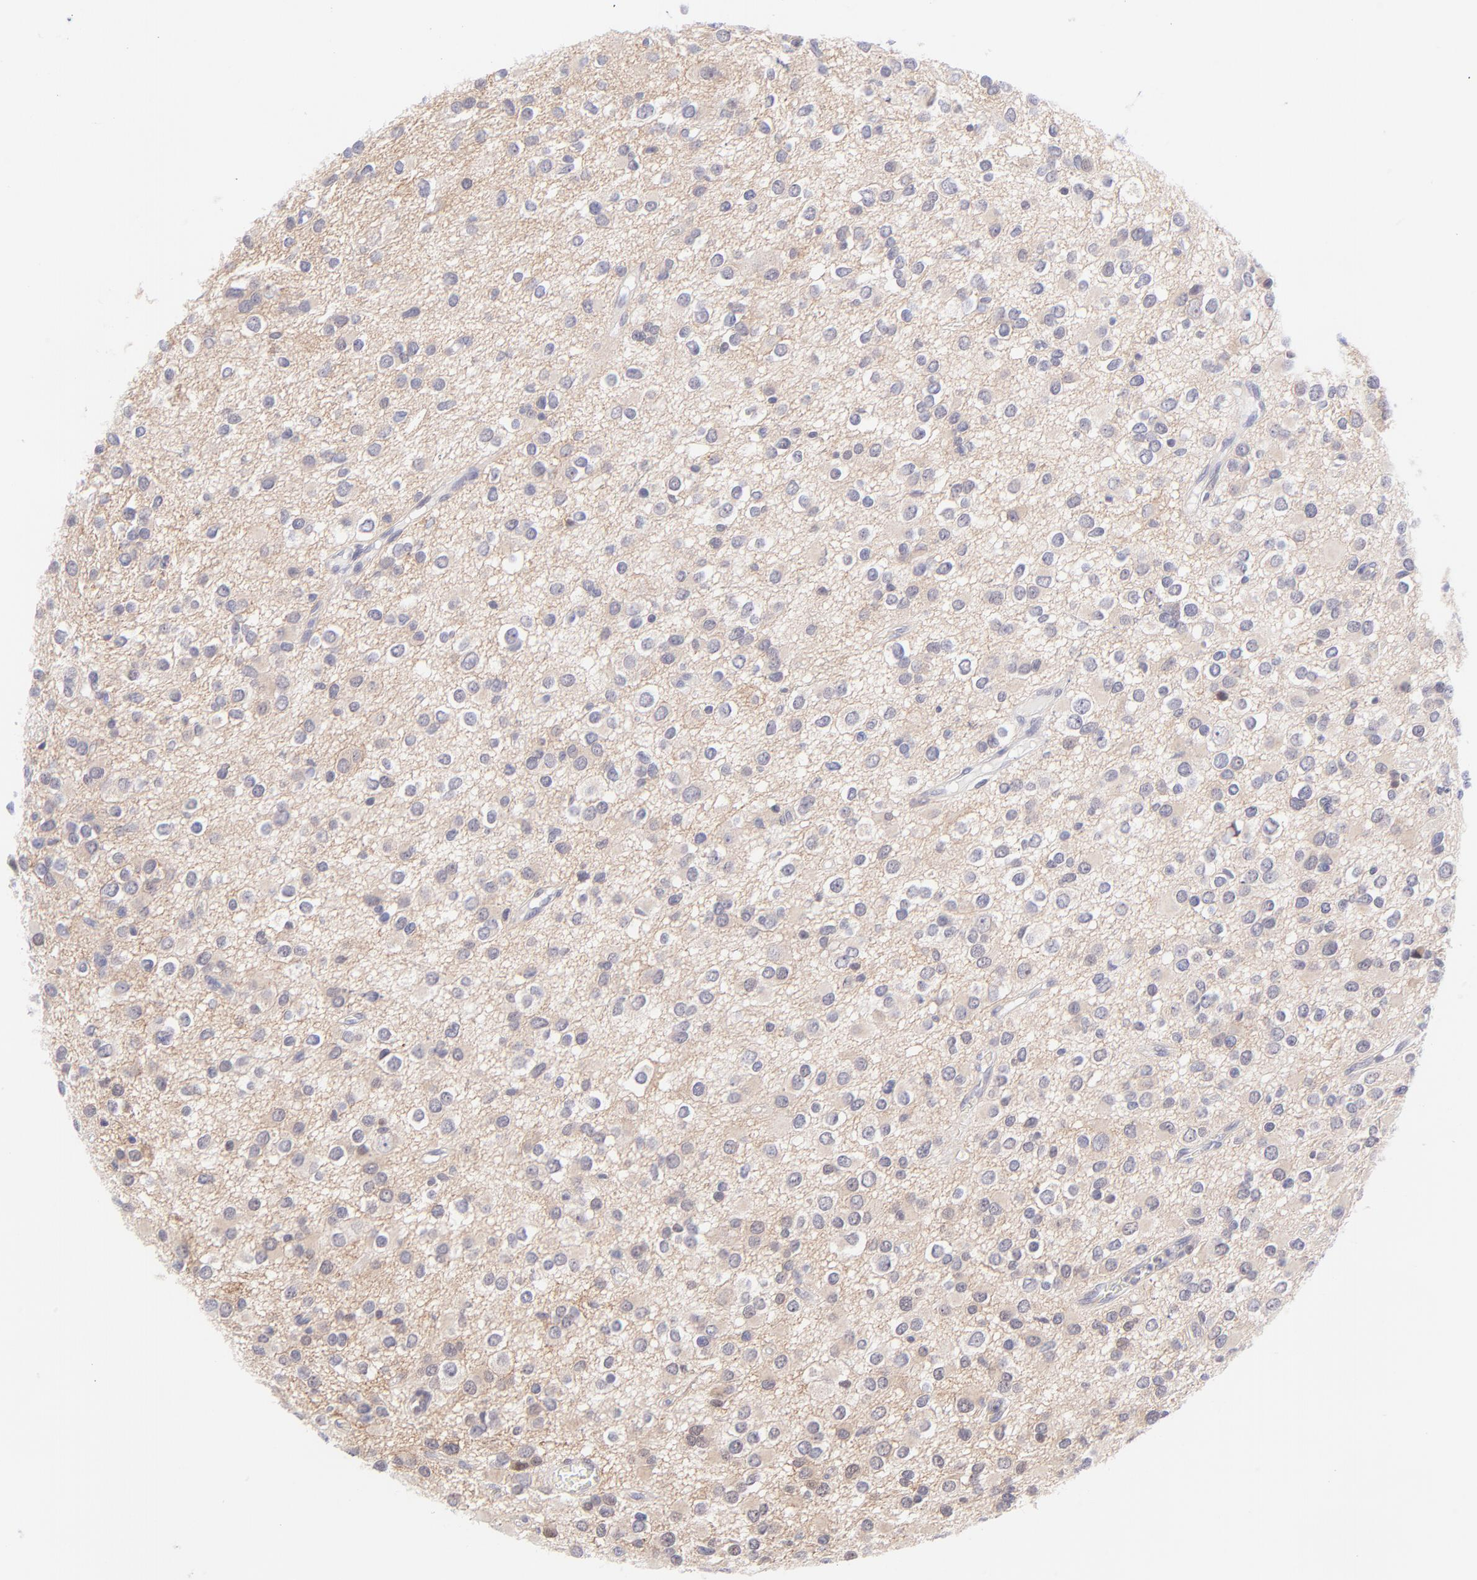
{"staining": {"intensity": "negative", "quantity": "none", "location": "none"}, "tissue": "glioma", "cell_type": "Tumor cells", "image_type": "cancer", "snomed": [{"axis": "morphology", "description": "Glioma, malignant, Low grade"}, {"axis": "topography", "description": "Brain"}], "caption": "Tumor cells are negative for protein expression in human malignant glioma (low-grade). The staining was performed using DAB to visualize the protein expression in brown, while the nuclei were stained in blue with hematoxylin (Magnification: 20x).", "gene": "PBDC1", "patient": {"sex": "male", "age": 42}}